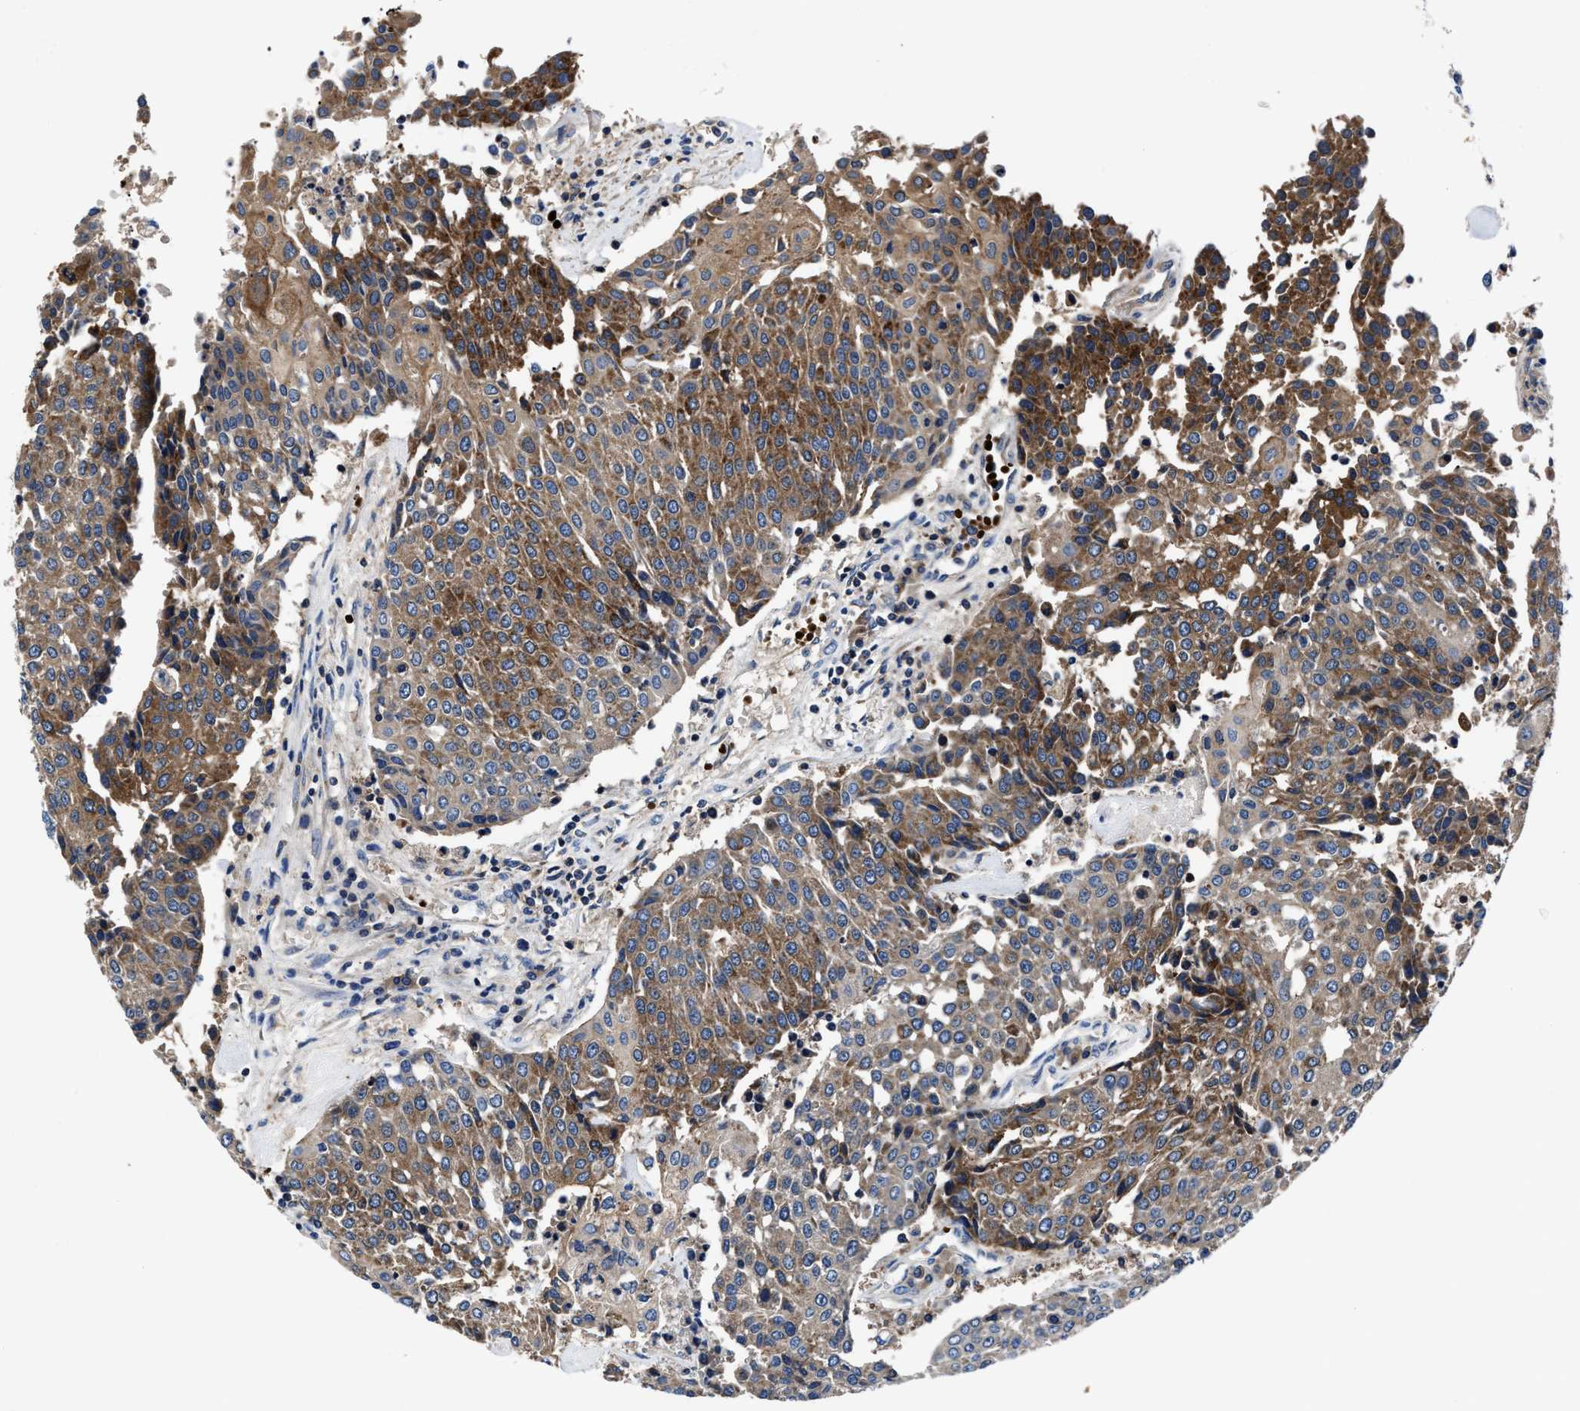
{"staining": {"intensity": "moderate", "quantity": ">75%", "location": "cytoplasmic/membranous"}, "tissue": "urothelial cancer", "cell_type": "Tumor cells", "image_type": "cancer", "snomed": [{"axis": "morphology", "description": "Urothelial carcinoma, High grade"}, {"axis": "topography", "description": "Urinary bladder"}], "caption": "Urothelial carcinoma (high-grade) was stained to show a protein in brown. There is medium levels of moderate cytoplasmic/membranous staining in approximately >75% of tumor cells.", "gene": "PHLPP1", "patient": {"sex": "female", "age": 85}}